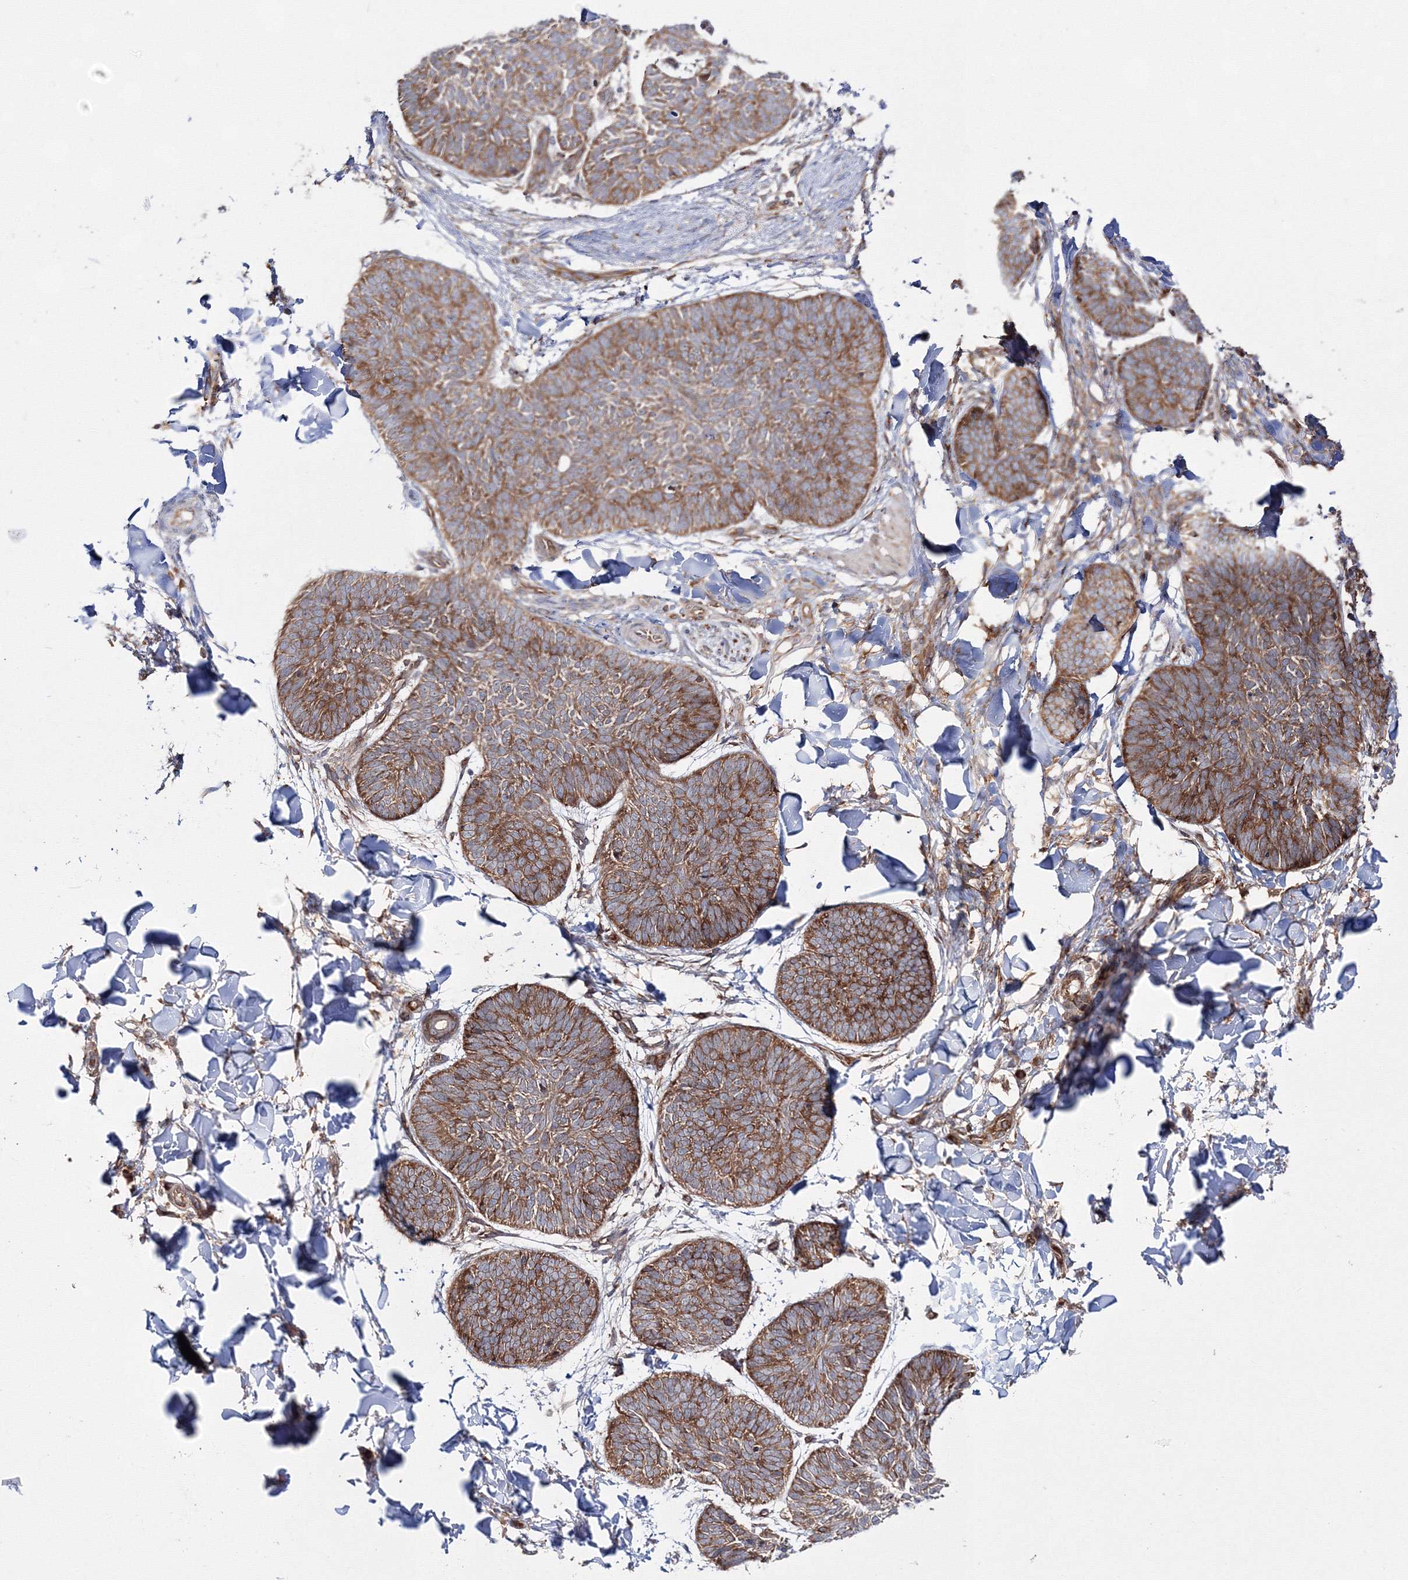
{"staining": {"intensity": "strong", "quantity": ">75%", "location": "cytoplasmic/membranous"}, "tissue": "skin cancer", "cell_type": "Tumor cells", "image_type": "cancer", "snomed": [{"axis": "morphology", "description": "Normal tissue, NOS"}, {"axis": "morphology", "description": "Basal cell carcinoma"}, {"axis": "topography", "description": "Skin"}], "caption": "Skin basal cell carcinoma stained for a protein (brown) displays strong cytoplasmic/membranous positive staining in about >75% of tumor cells.", "gene": "HARS1", "patient": {"sex": "male", "age": 50}}